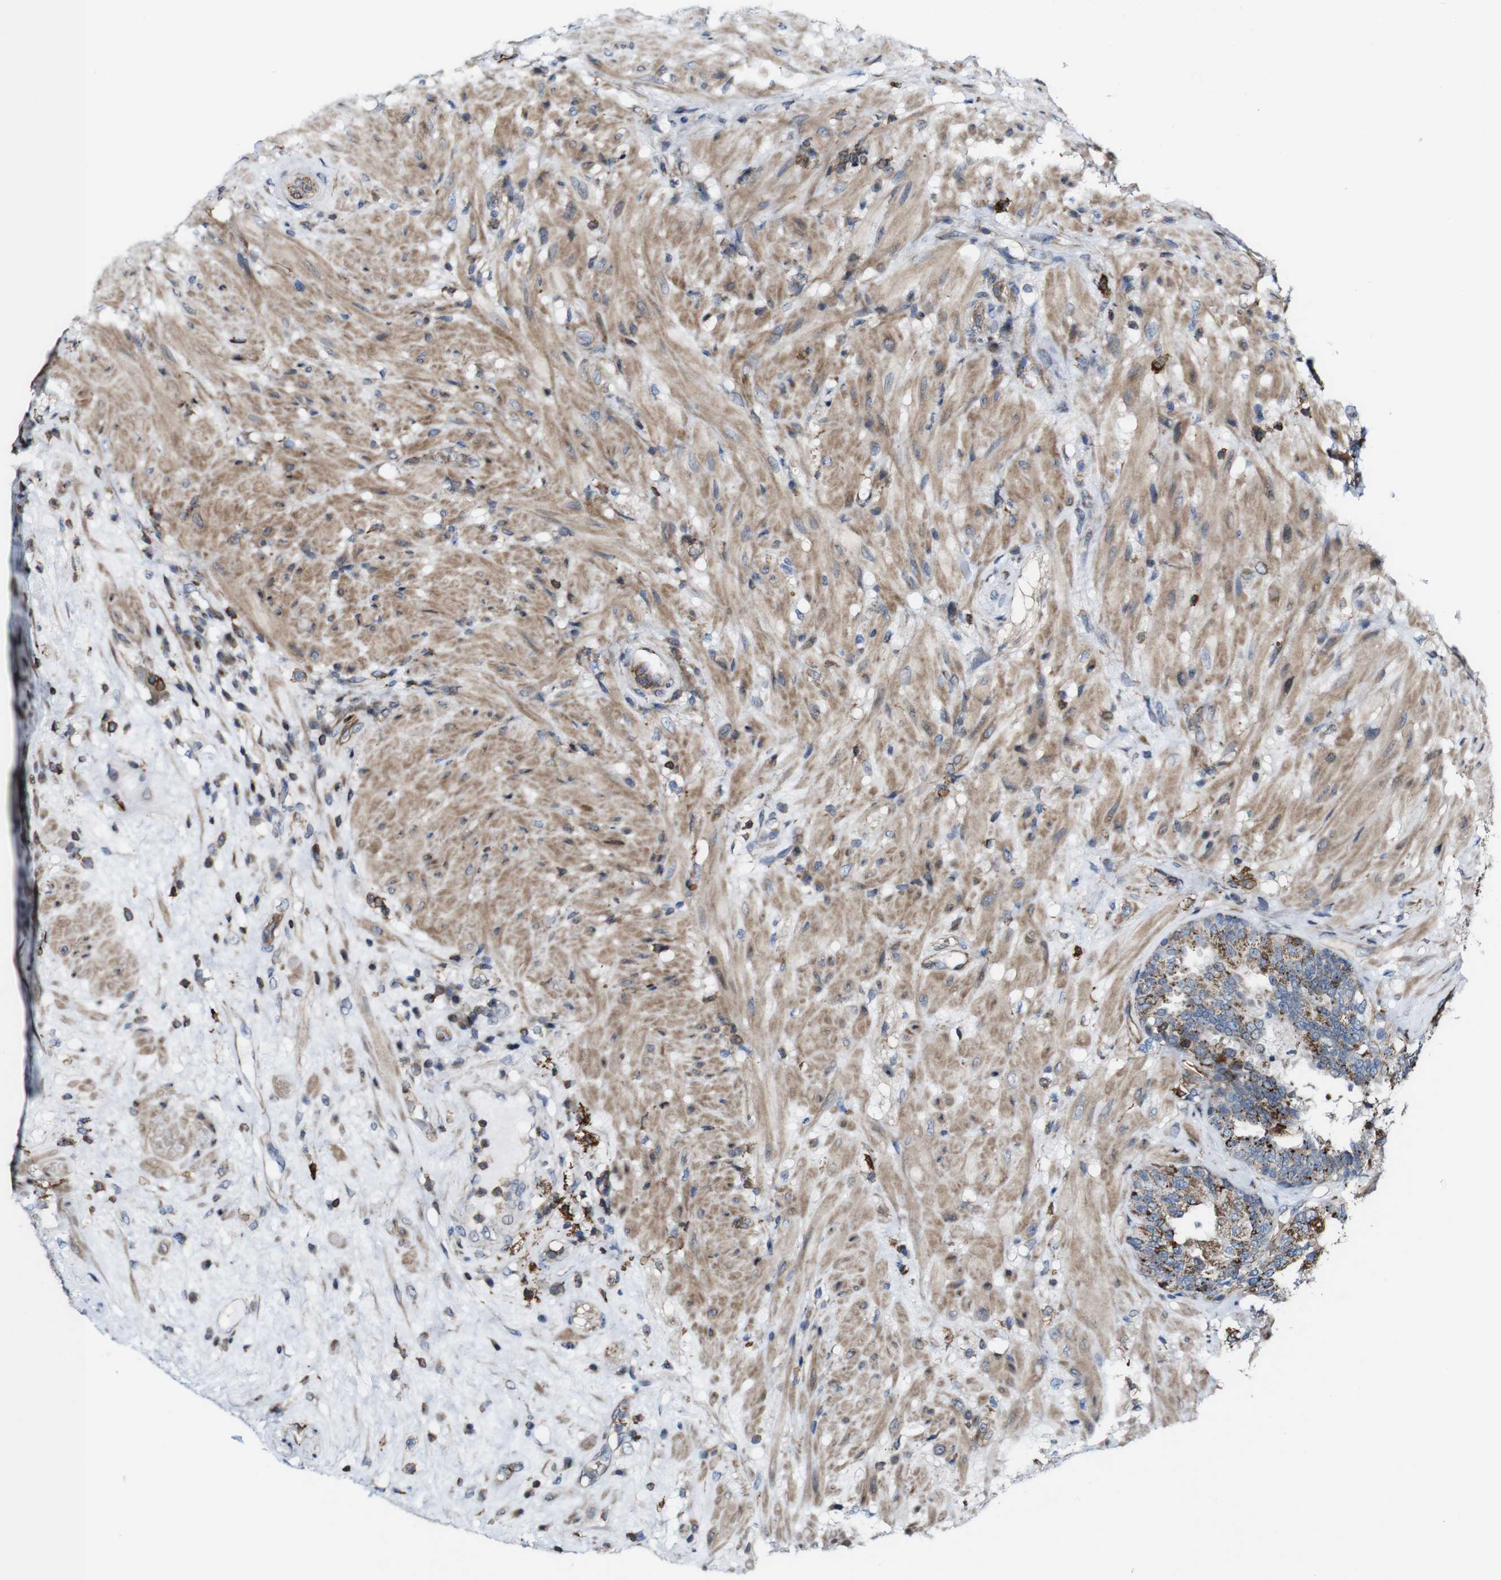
{"staining": {"intensity": "strong", "quantity": "25%-75%", "location": "cytoplasmic/membranous"}, "tissue": "seminal vesicle", "cell_type": "Glandular cells", "image_type": "normal", "snomed": [{"axis": "morphology", "description": "Normal tissue, NOS"}, {"axis": "topography", "description": "Seminal veicle"}], "caption": "A high-resolution micrograph shows IHC staining of normal seminal vesicle, which demonstrates strong cytoplasmic/membranous staining in about 25%-75% of glandular cells.", "gene": "JAK2", "patient": {"sex": "male", "age": 61}}